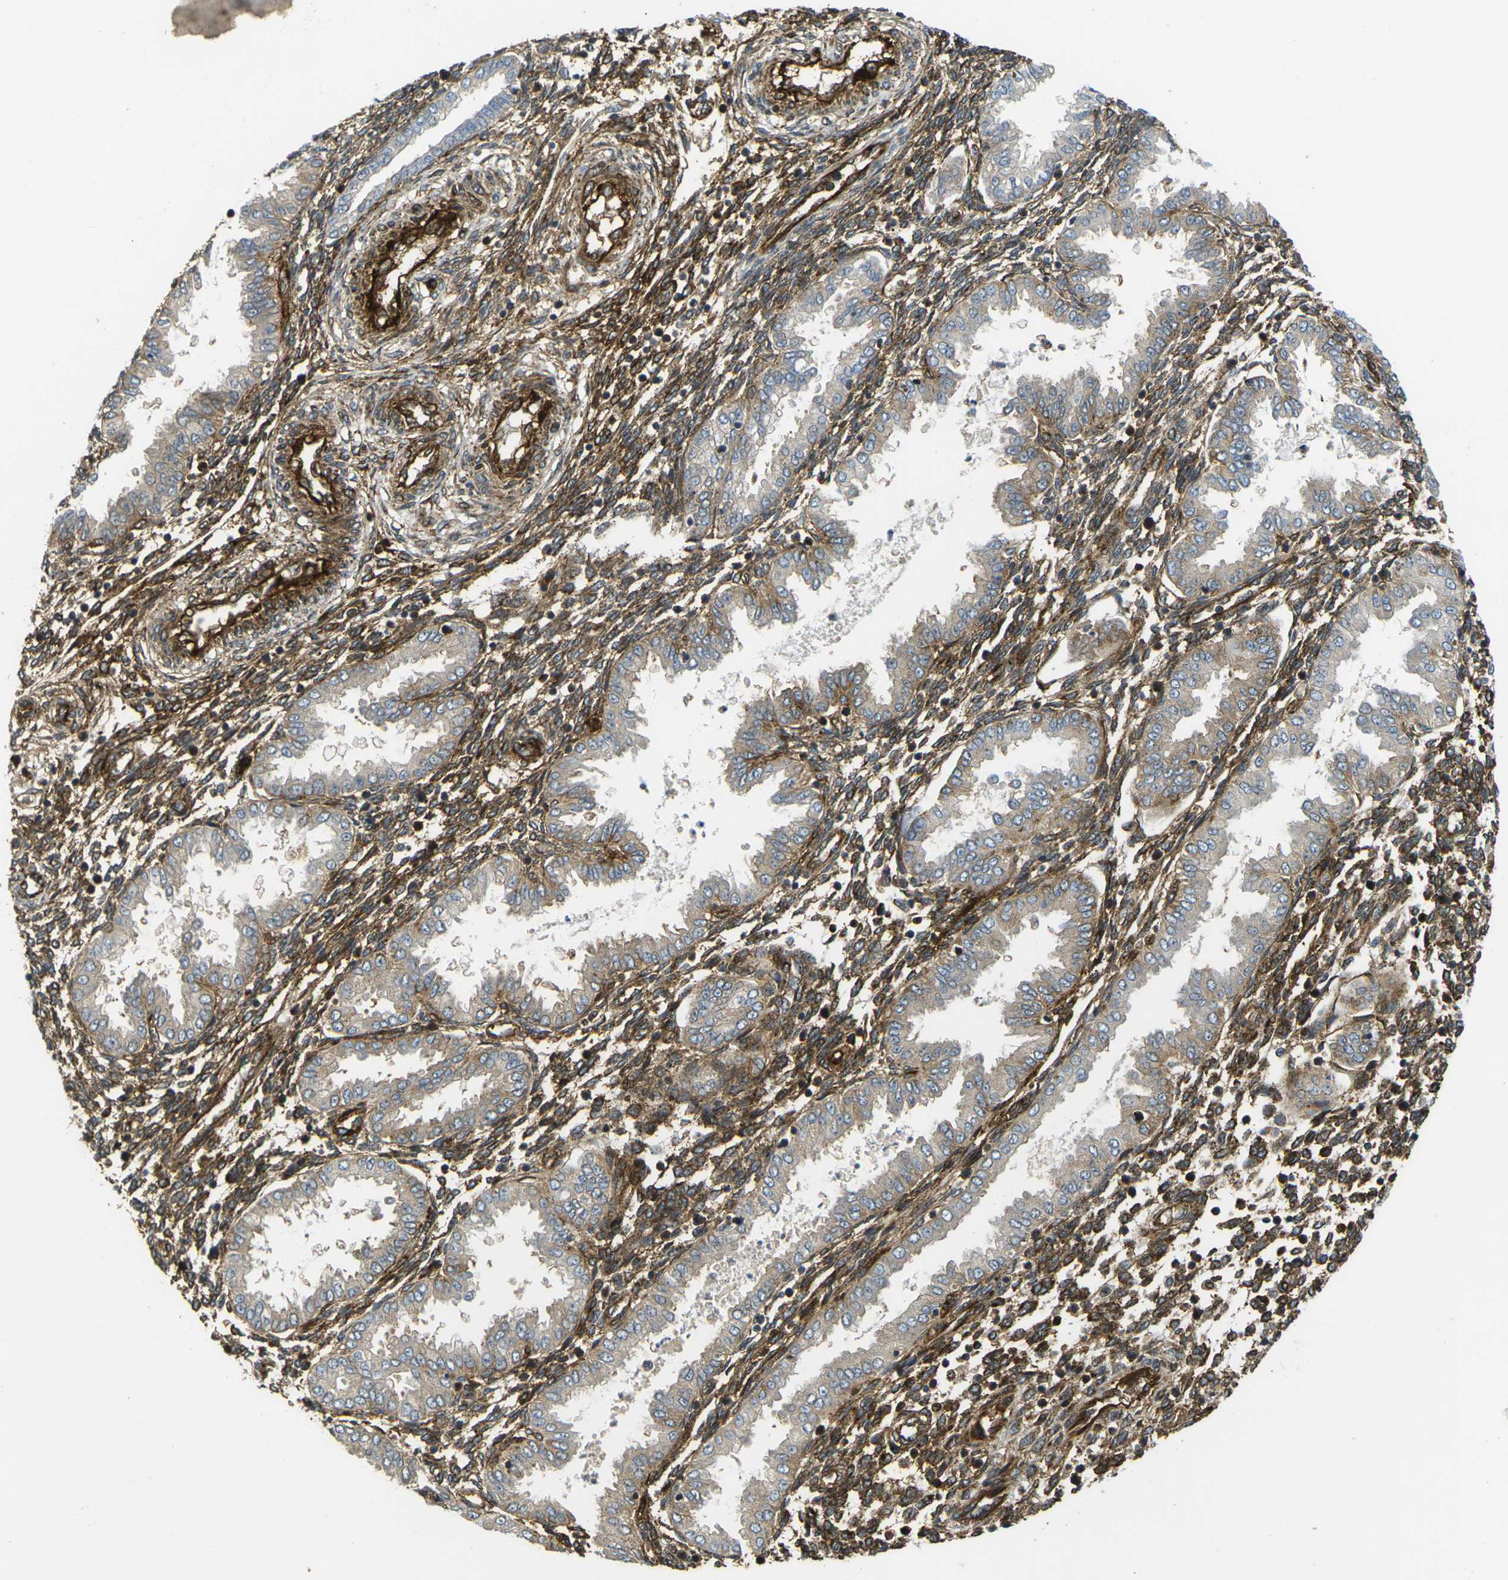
{"staining": {"intensity": "moderate", "quantity": ">75%", "location": "cytoplasmic/membranous"}, "tissue": "endometrium", "cell_type": "Cells in endometrial stroma", "image_type": "normal", "snomed": [{"axis": "morphology", "description": "Normal tissue, NOS"}, {"axis": "topography", "description": "Endometrium"}], "caption": "Immunohistochemistry (IHC) histopathology image of benign endometrium: endometrium stained using immunohistochemistry displays medium levels of moderate protein expression localized specifically in the cytoplasmic/membranous of cells in endometrial stroma, appearing as a cytoplasmic/membranous brown color.", "gene": "ECE1", "patient": {"sex": "female", "age": 33}}